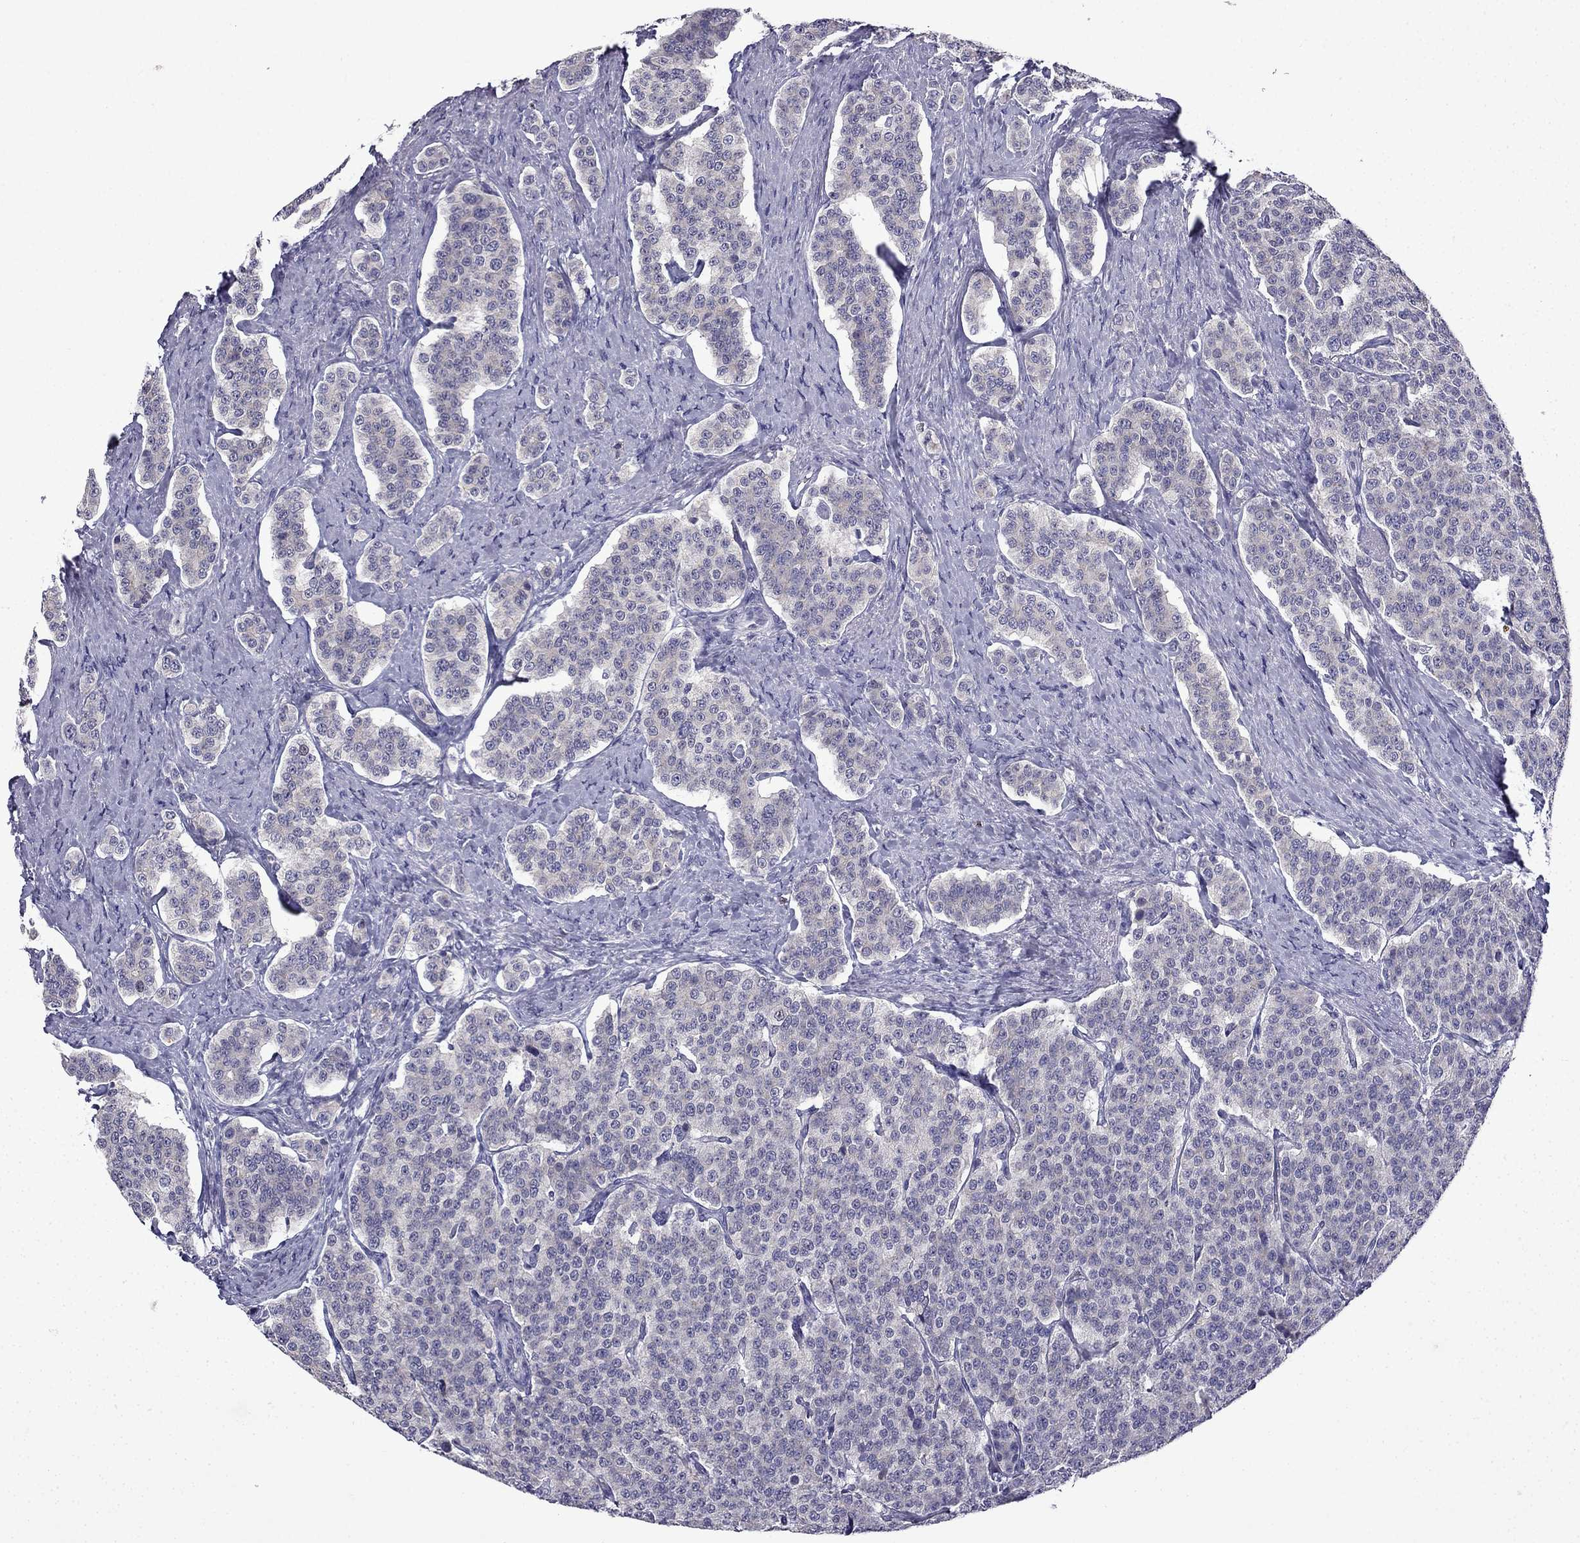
{"staining": {"intensity": "negative", "quantity": "none", "location": "none"}, "tissue": "carcinoid", "cell_type": "Tumor cells", "image_type": "cancer", "snomed": [{"axis": "morphology", "description": "Carcinoid, malignant, NOS"}, {"axis": "topography", "description": "Small intestine"}], "caption": "Immunohistochemical staining of human malignant carcinoid exhibits no significant expression in tumor cells.", "gene": "UHRF1", "patient": {"sex": "female", "age": 58}}